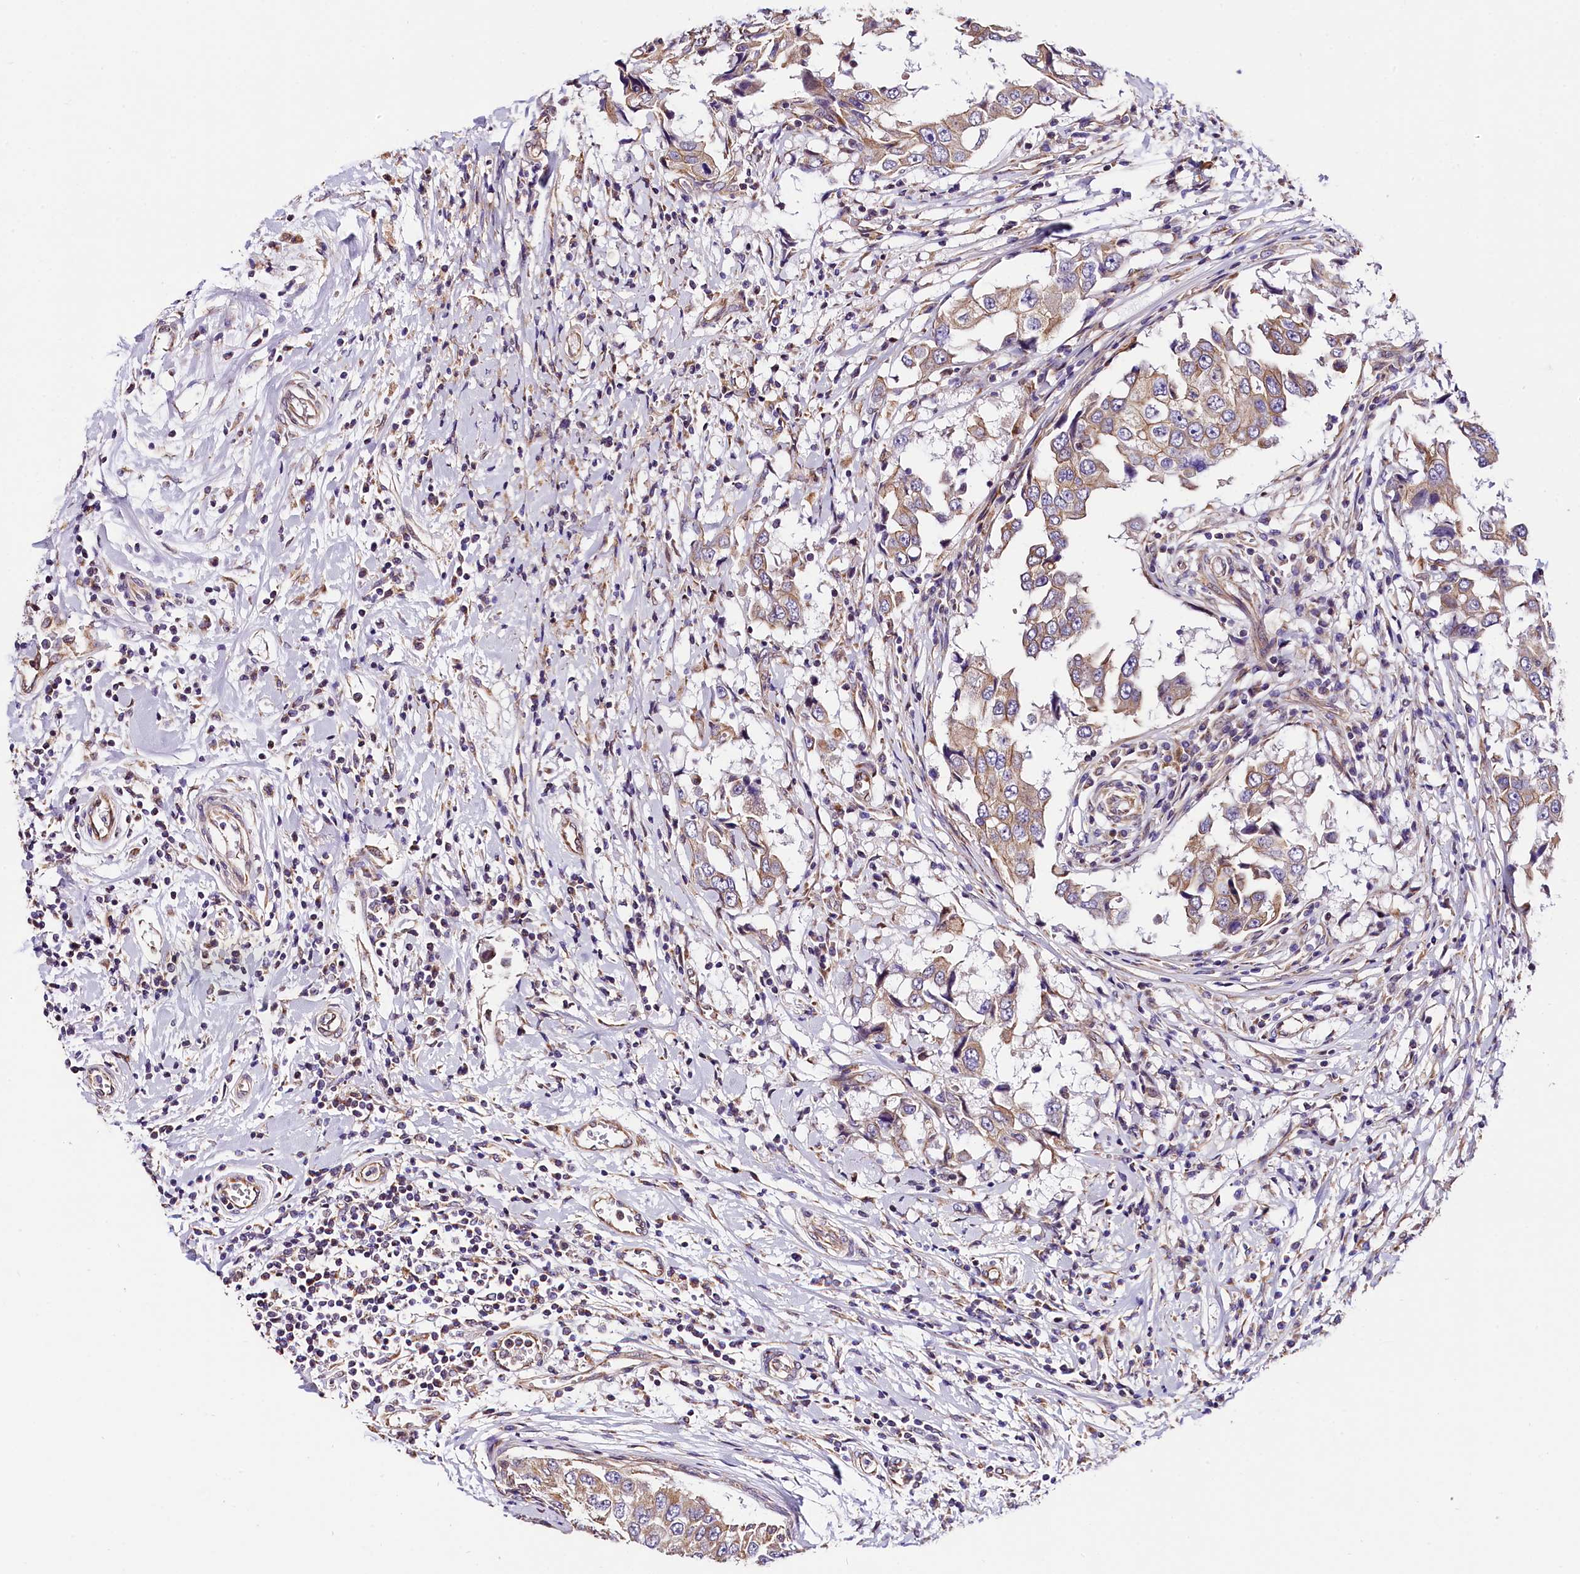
{"staining": {"intensity": "weak", "quantity": "<25%", "location": "cytoplasmic/membranous"}, "tissue": "breast cancer", "cell_type": "Tumor cells", "image_type": "cancer", "snomed": [{"axis": "morphology", "description": "Duct carcinoma"}, {"axis": "topography", "description": "Breast"}], "caption": "An immunohistochemistry micrograph of breast cancer (invasive ductal carcinoma) is shown. There is no staining in tumor cells of breast cancer (invasive ductal carcinoma).", "gene": "ACAA2", "patient": {"sex": "female", "age": 27}}